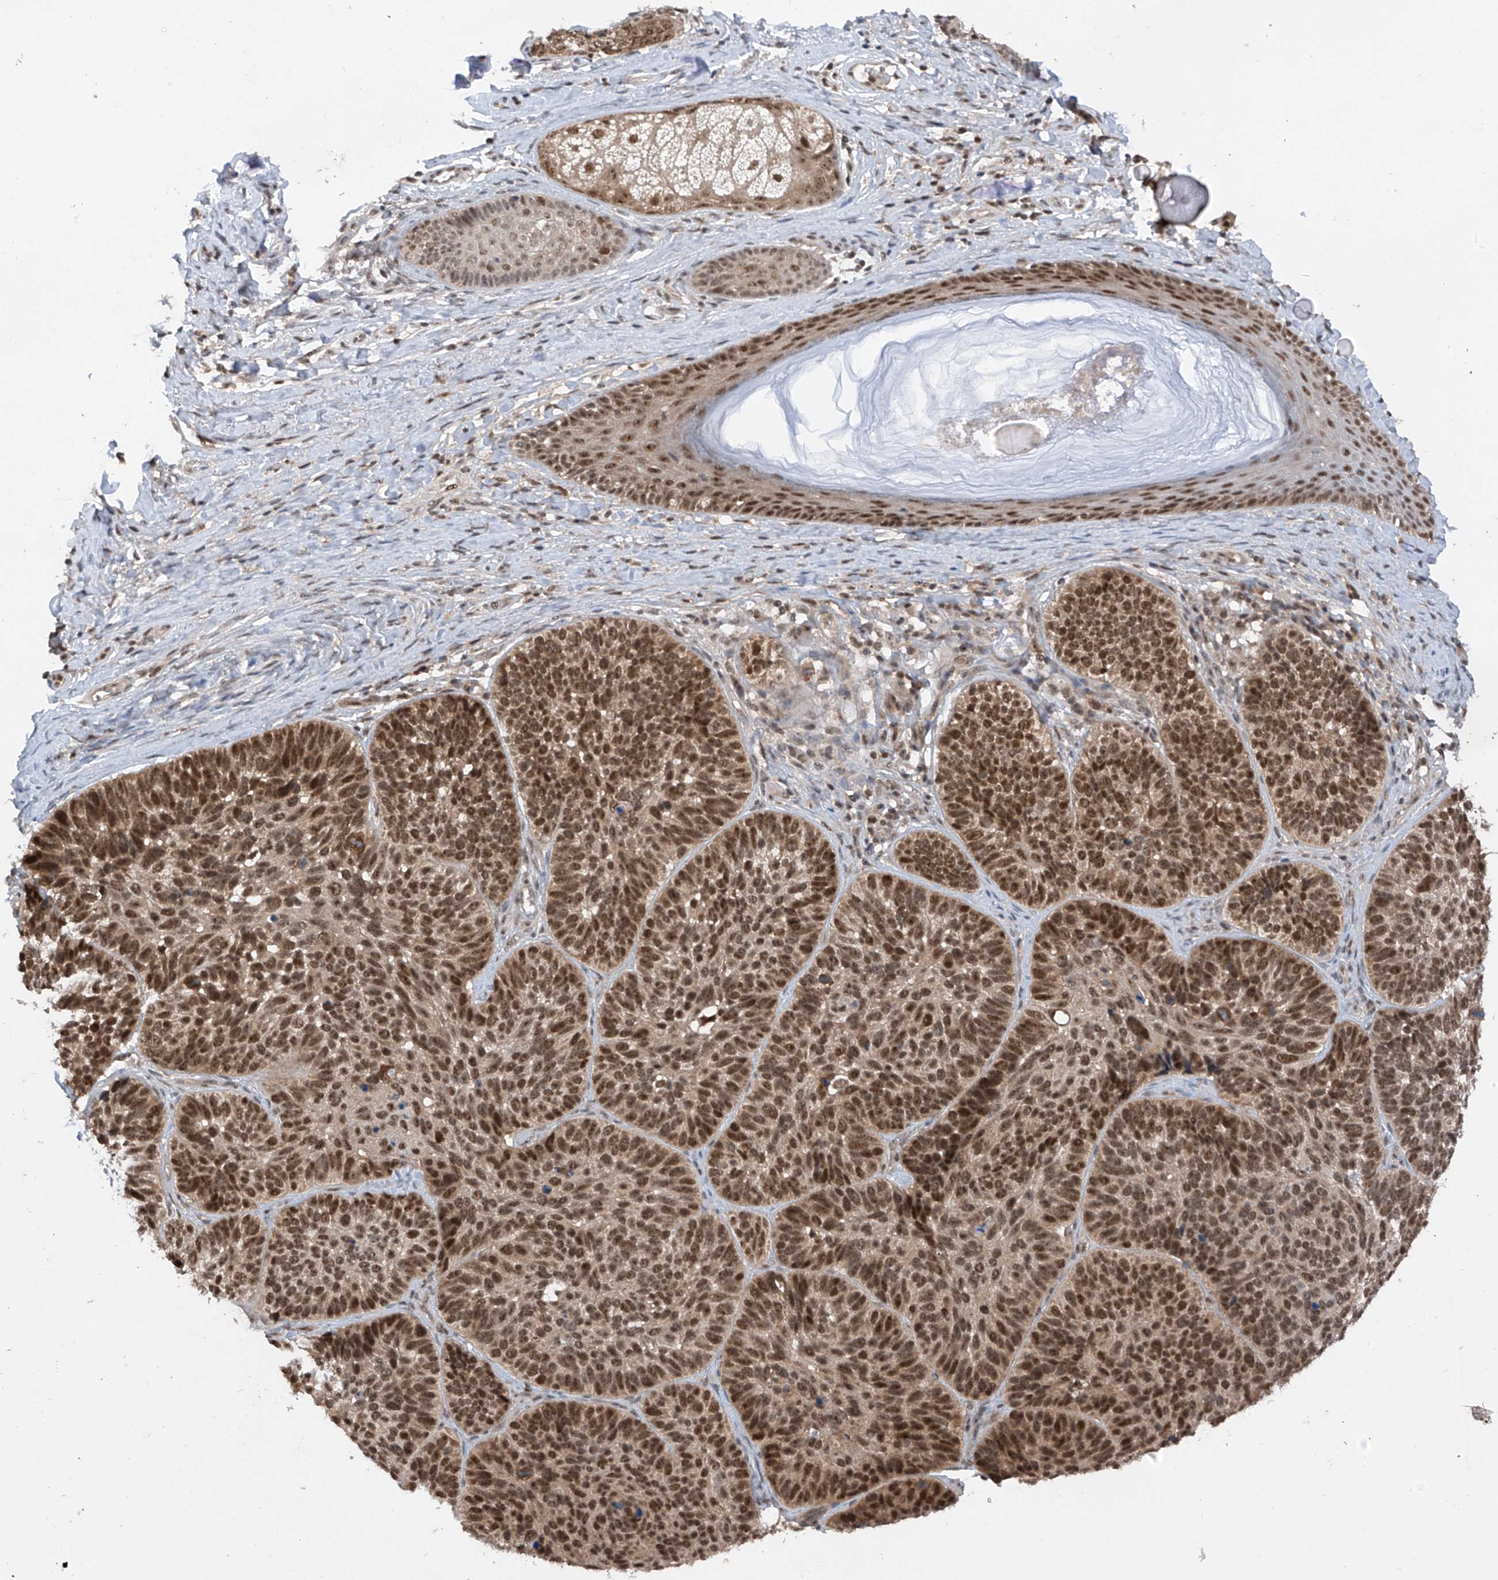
{"staining": {"intensity": "strong", "quantity": ">75%", "location": "nuclear"}, "tissue": "skin cancer", "cell_type": "Tumor cells", "image_type": "cancer", "snomed": [{"axis": "morphology", "description": "Basal cell carcinoma"}, {"axis": "topography", "description": "Skin"}], "caption": "Tumor cells exhibit high levels of strong nuclear positivity in approximately >75% of cells in human skin cancer (basal cell carcinoma).", "gene": "RPAIN", "patient": {"sex": "male", "age": 62}}